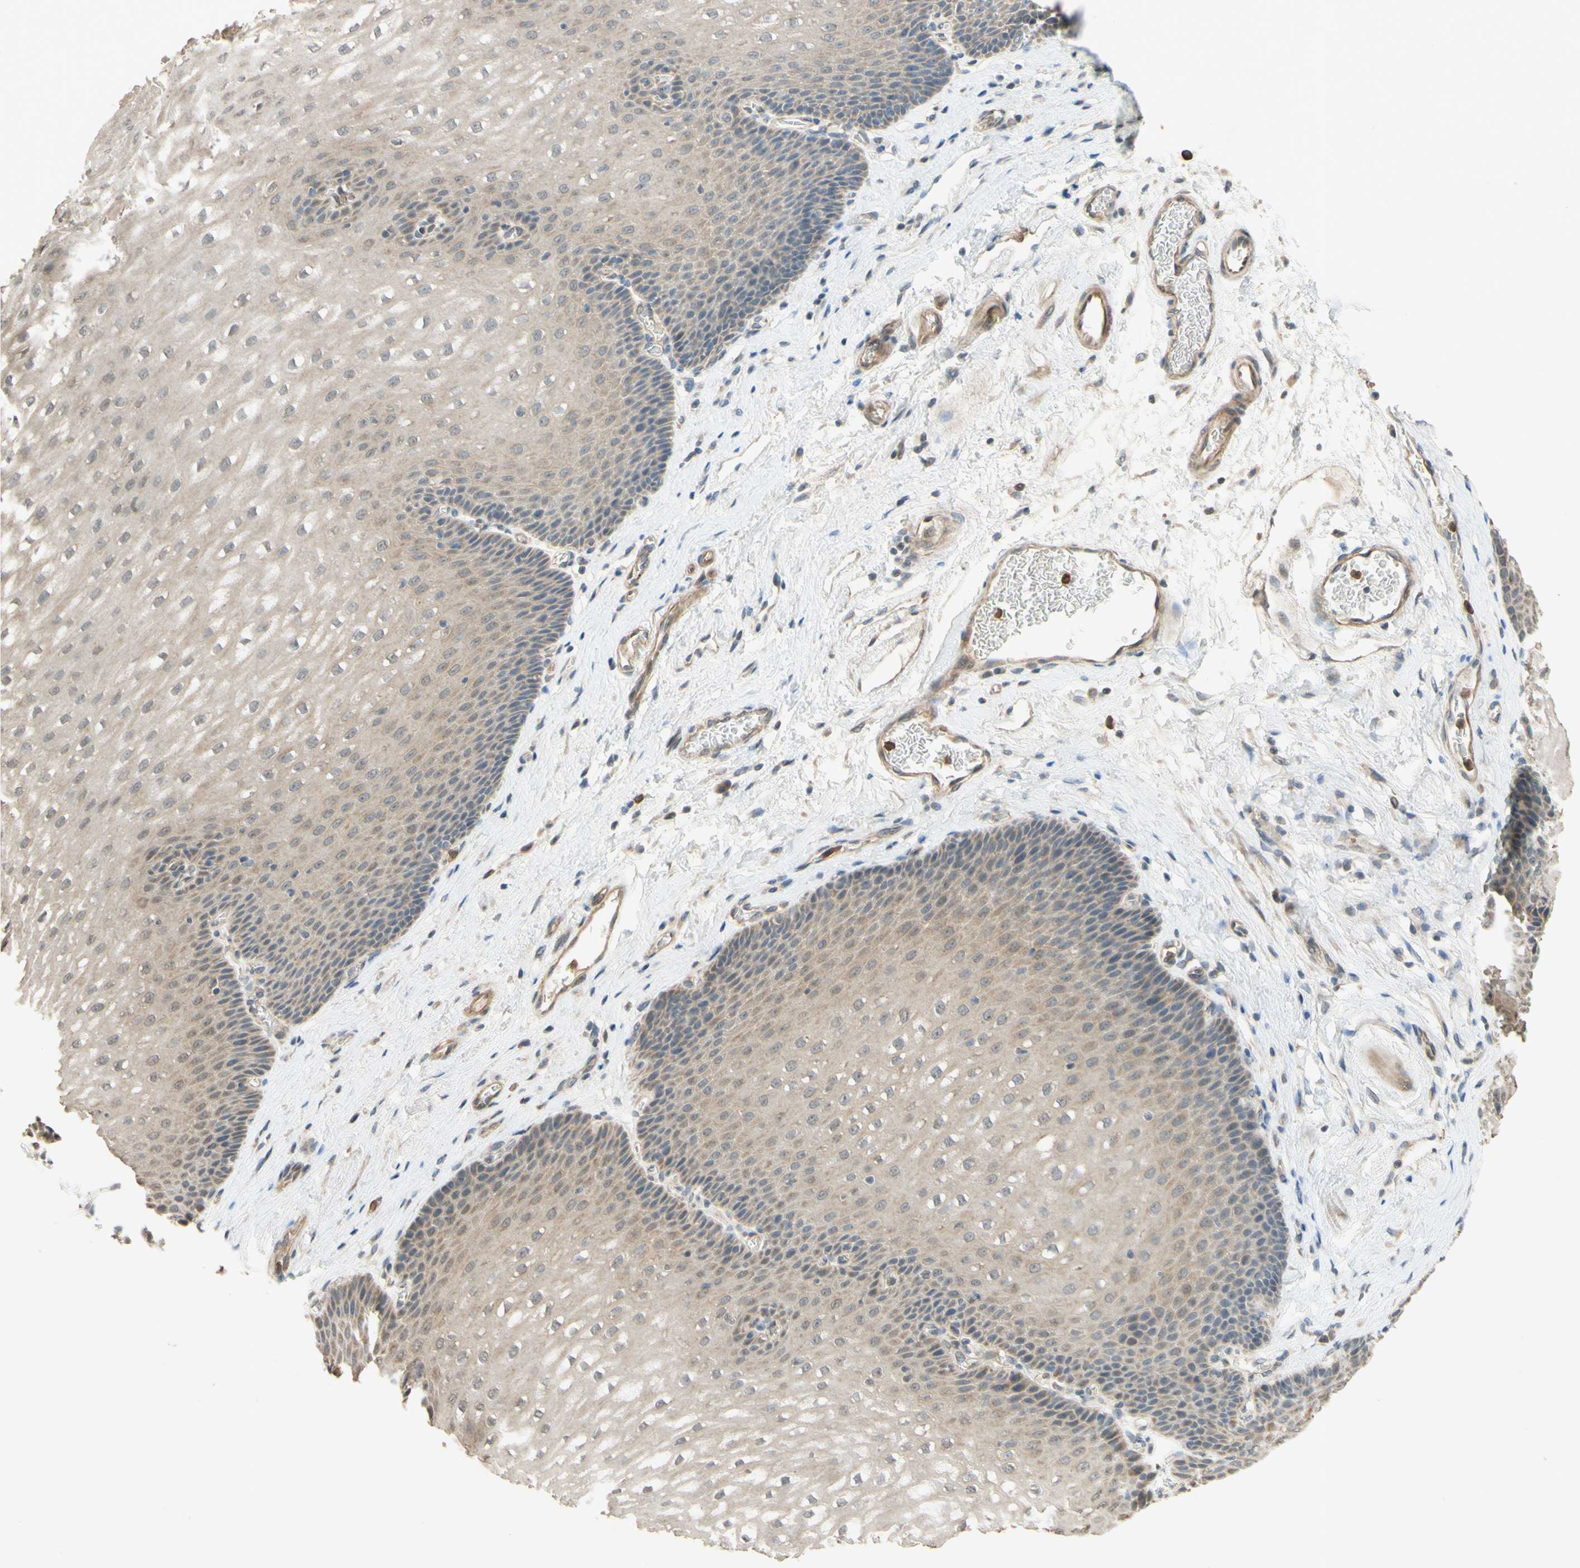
{"staining": {"intensity": "weak", "quantity": ">75%", "location": "cytoplasmic/membranous"}, "tissue": "esophagus", "cell_type": "Squamous epithelial cells", "image_type": "normal", "snomed": [{"axis": "morphology", "description": "Normal tissue, NOS"}, {"axis": "topography", "description": "Esophagus"}], "caption": "Squamous epithelial cells display weak cytoplasmic/membranous positivity in about >75% of cells in unremarkable esophagus. The staining was performed using DAB (3,3'-diaminobenzidine) to visualize the protein expression in brown, while the nuclei were stained in blue with hematoxylin (Magnification: 20x).", "gene": "GATA1", "patient": {"sex": "male", "age": 48}}